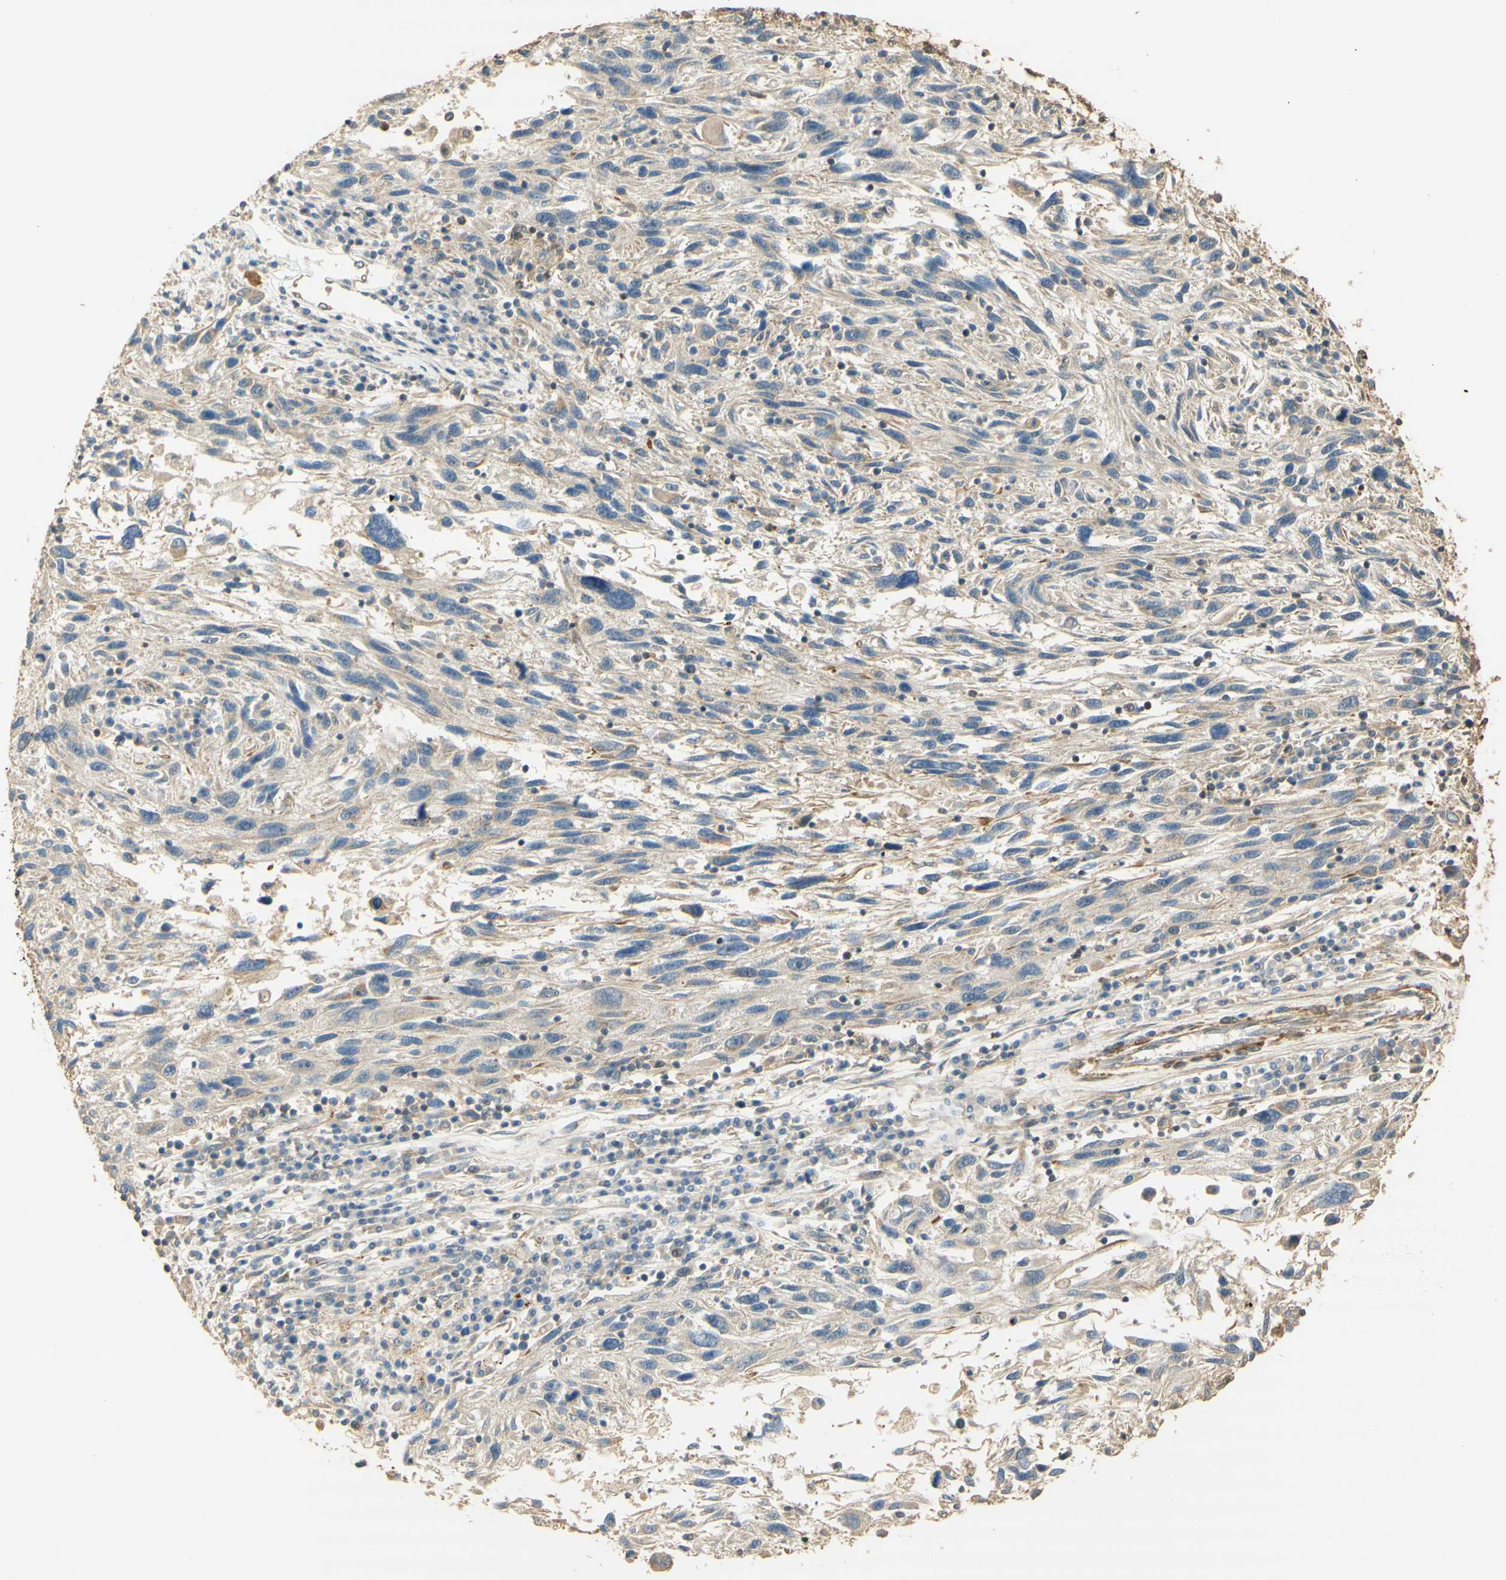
{"staining": {"intensity": "moderate", "quantity": ">75%", "location": "cytoplasmic/membranous"}, "tissue": "melanoma", "cell_type": "Tumor cells", "image_type": "cancer", "snomed": [{"axis": "morphology", "description": "Malignant melanoma, NOS"}, {"axis": "topography", "description": "Skin"}], "caption": "Moderate cytoplasmic/membranous protein staining is identified in approximately >75% of tumor cells in melanoma.", "gene": "AGER", "patient": {"sex": "male", "age": 53}}